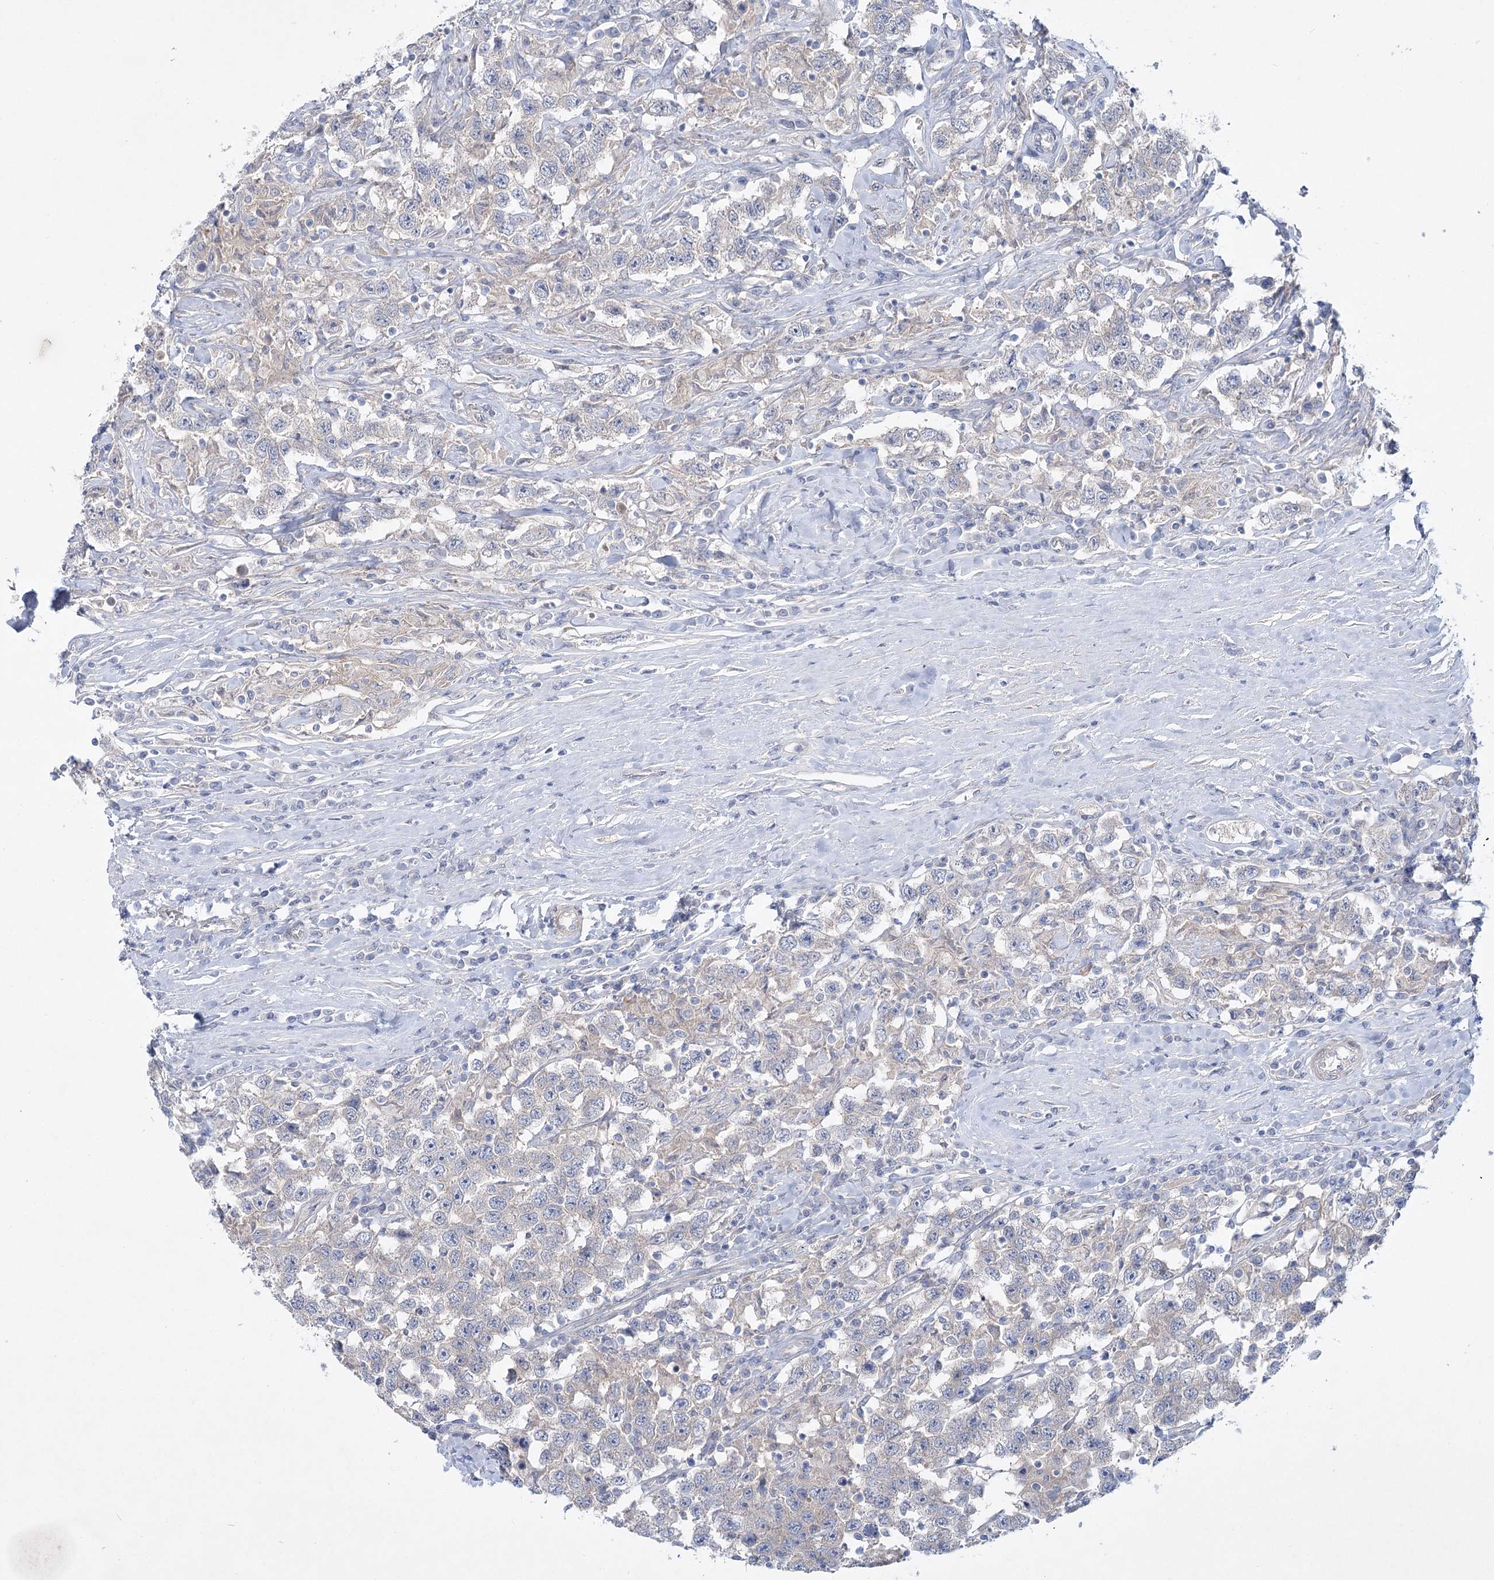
{"staining": {"intensity": "negative", "quantity": "none", "location": "none"}, "tissue": "testis cancer", "cell_type": "Tumor cells", "image_type": "cancer", "snomed": [{"axis": "morphology", "description": "Seminoma, NOS"}, {"axis": "topography", "description": "Testis"}], "caption": "Photomicrograph shows no protein expression in tumor cells of testis seminoma tissue. (IHC, brightfield microscopy, high magnification).", "gene": "AAMDC", "patient": {"sex": "male", "age": 41}}